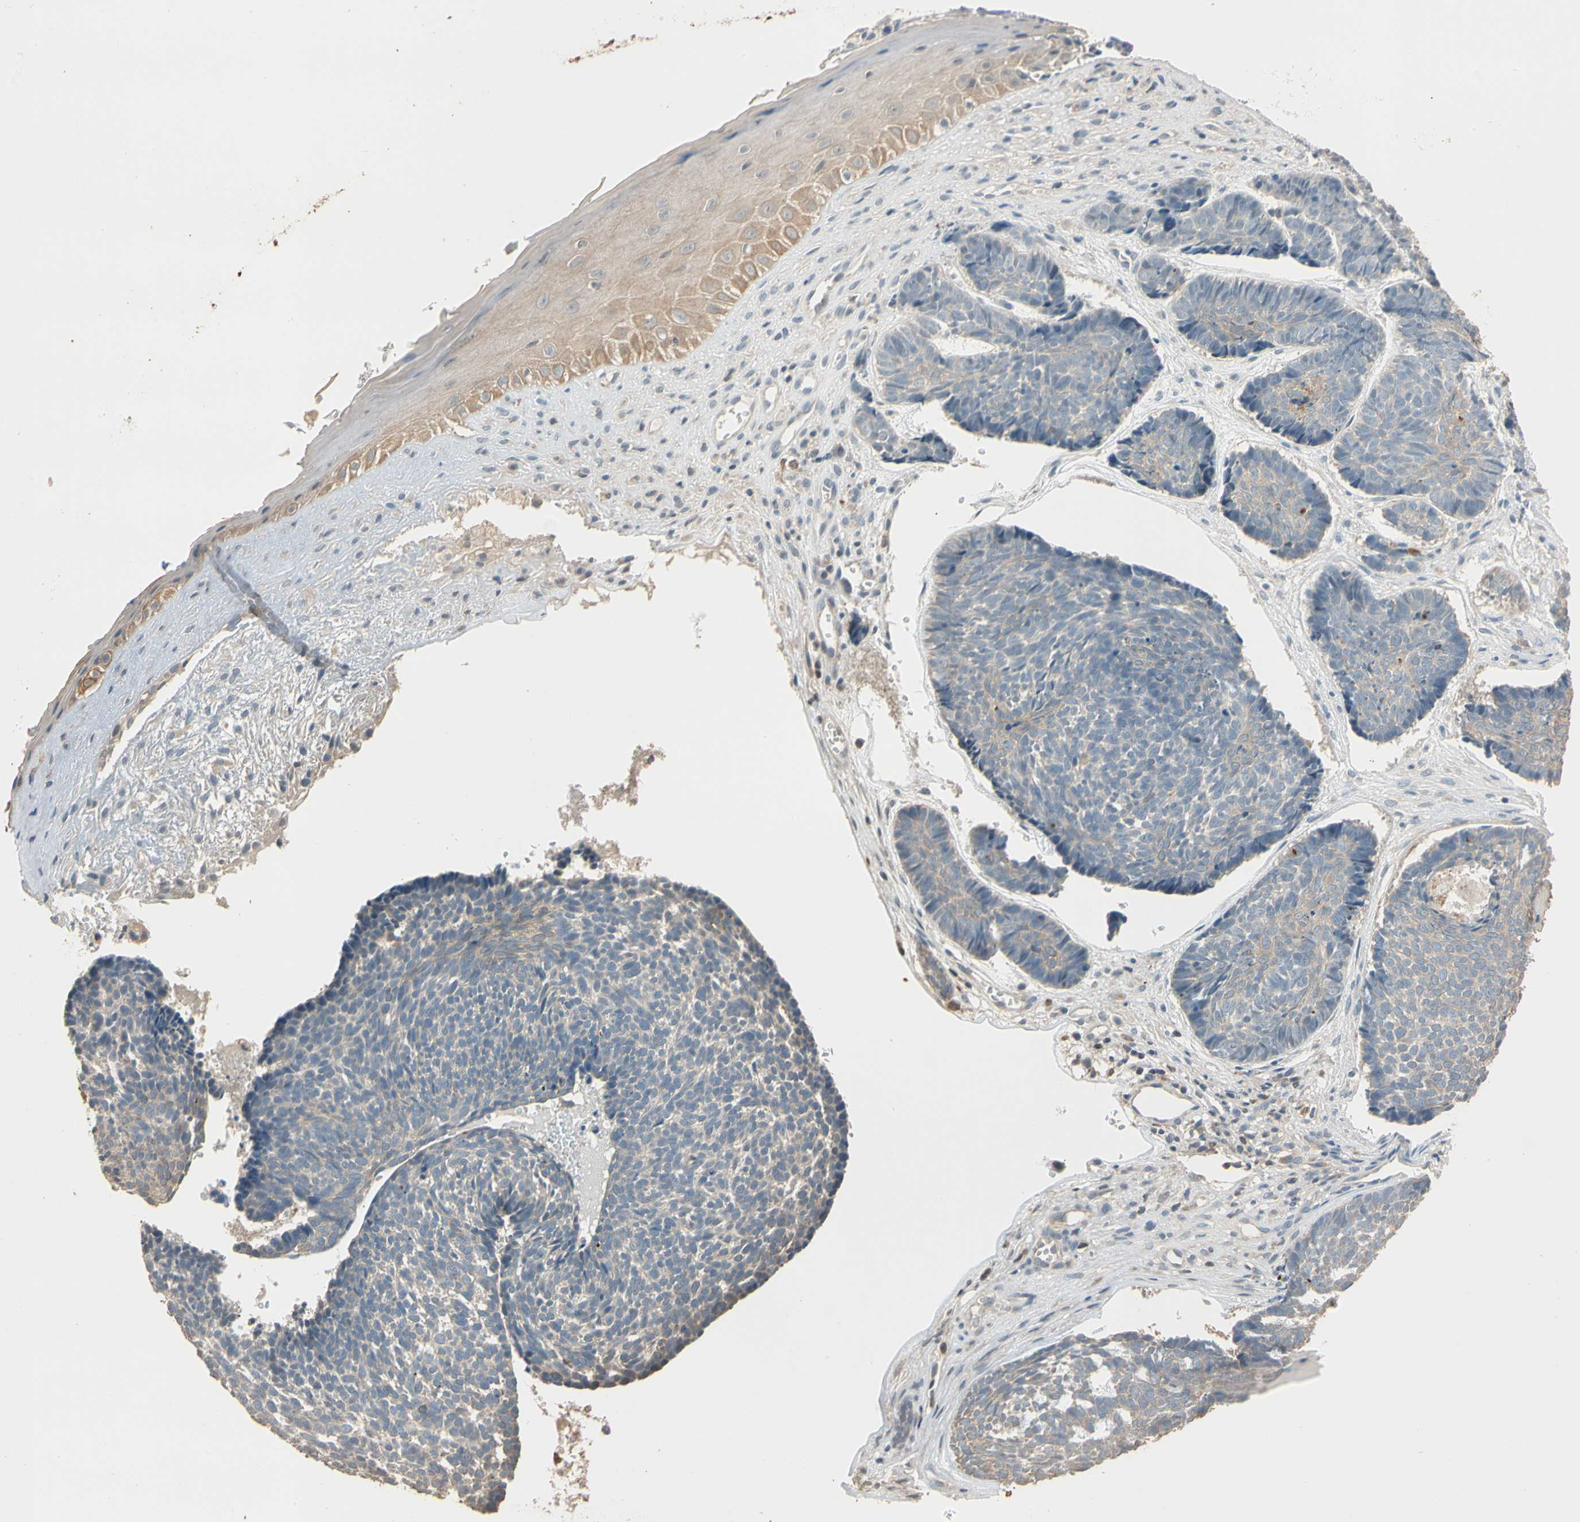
{"staining": {"intensity": "weak", "quantity": "25%-75%", "location": "cytoplasmic/membranous"}, "tissue": "skin cancer", "cell_type": "Tumor cells", "image_type": "cancer", "snomed": [{"axis": "morphology", "description": "Basal cell carcinoma"}, {"axis": "topography", "description": "Skin"}], "caption": "Immunohistochemistry (IHC) photomicrograph of basal cell carcinoma (skin) stained for a protein (brown), which shows low levels of weak cytoplasmic/membranous positivity in approximately 25%-75% of tumor cells.", "gene": "MAP3K7", "patient": {"sex": "male", "age": 84}}